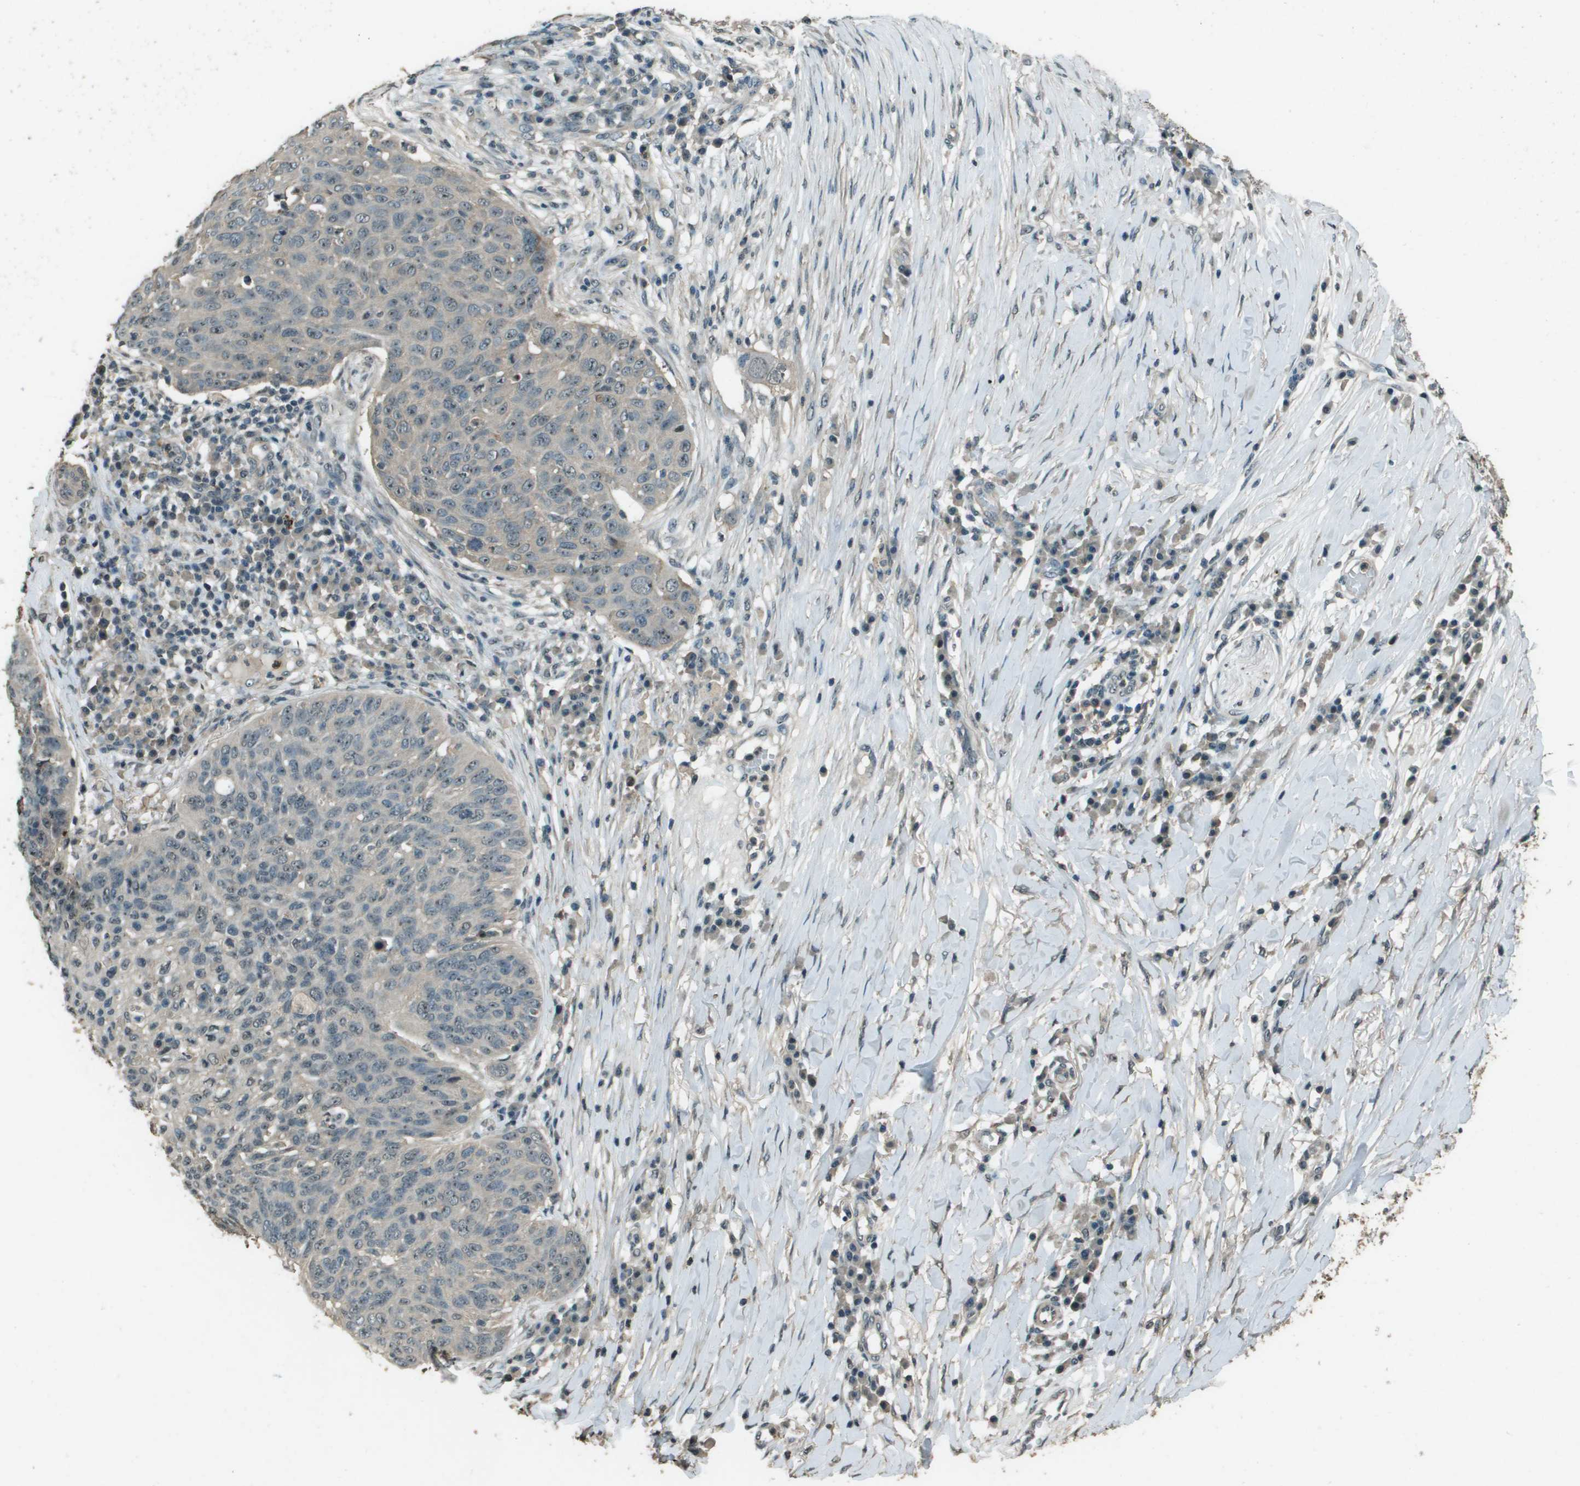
{"staining": {"intensity": "moderate", "quantity": "<25%", "location": "cytoplasmic/membranous"}, "tissue": "skin cancer", "cell_type": "Tumor cells", "image_type": "cancer", "snomed": [{"axis": "morphology", "description": "Squamous cell carcinoma in situ, NOS"}, {"axis": "morphology", "description": "Squamous cell carcinoma, NOS"}, {"axis": "topography", "description": "Skin"}], "caption": "A high-resolution micrograph shows immunohistochemistry staining of skin cancer, which reveals moderate cytoplasmic/membranous positivity in about <25% of tumor cells.", "gene": "SDC3", "patient": {"sex": "male", "age": 93}}